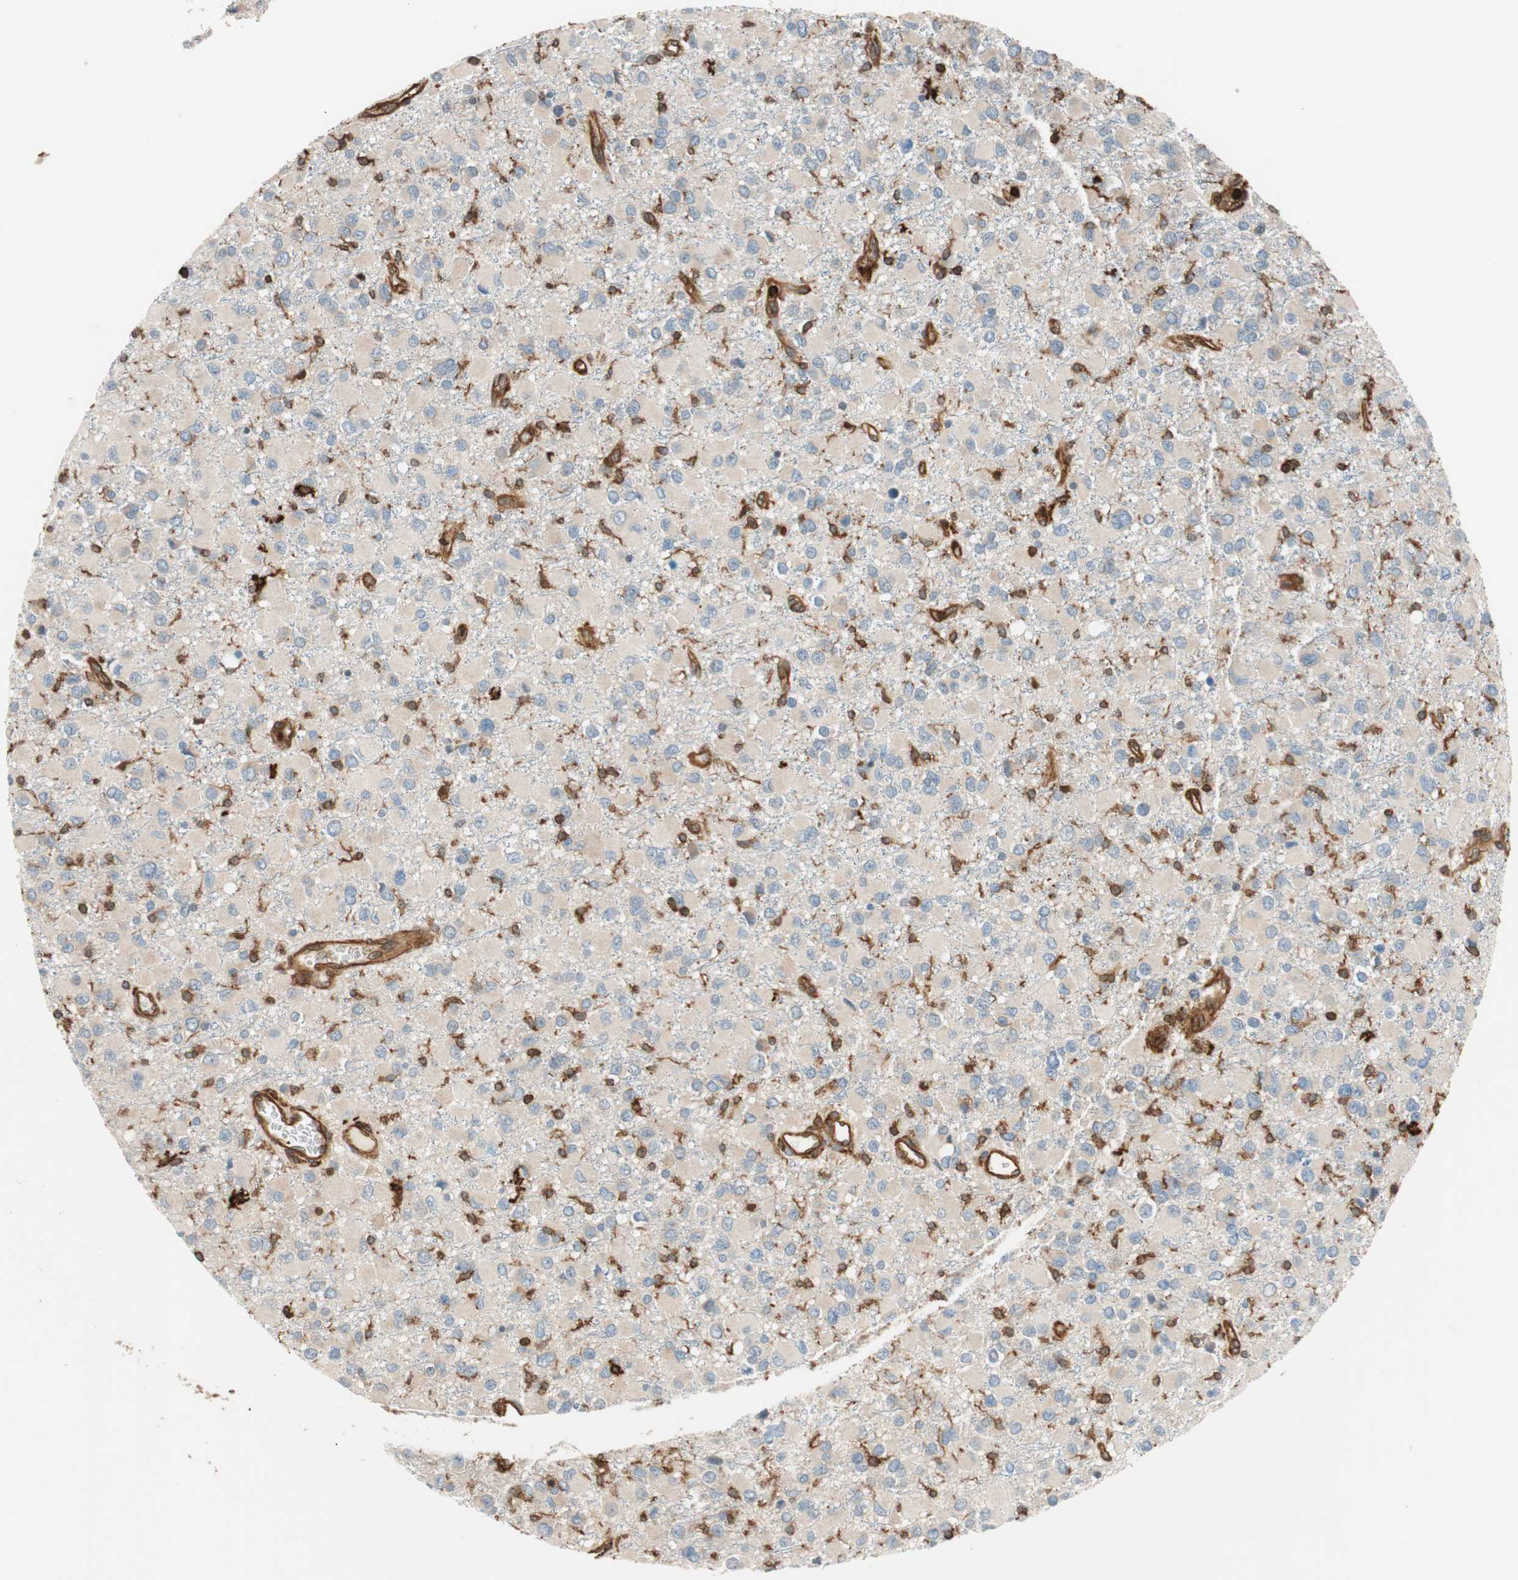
{"staining": {"intensity": "weak", "quantity": ">75%", "location": "cytoplasmic/membranous"}, "tissue": "glioma", "cell_type": "Tumor cells", "image_type": "cancer", "snomed": [{"axis": "morphology", "description": "Glioma, malignant, Low grade"}, {"axis": "topography", "description": "Brain"}], "caption": "Malignant glioma (low-grade) stained with a protein marker displays weak staining in tumor cells.", "gene": "VASP", "patient": {"sex": "male", "age": 42}}